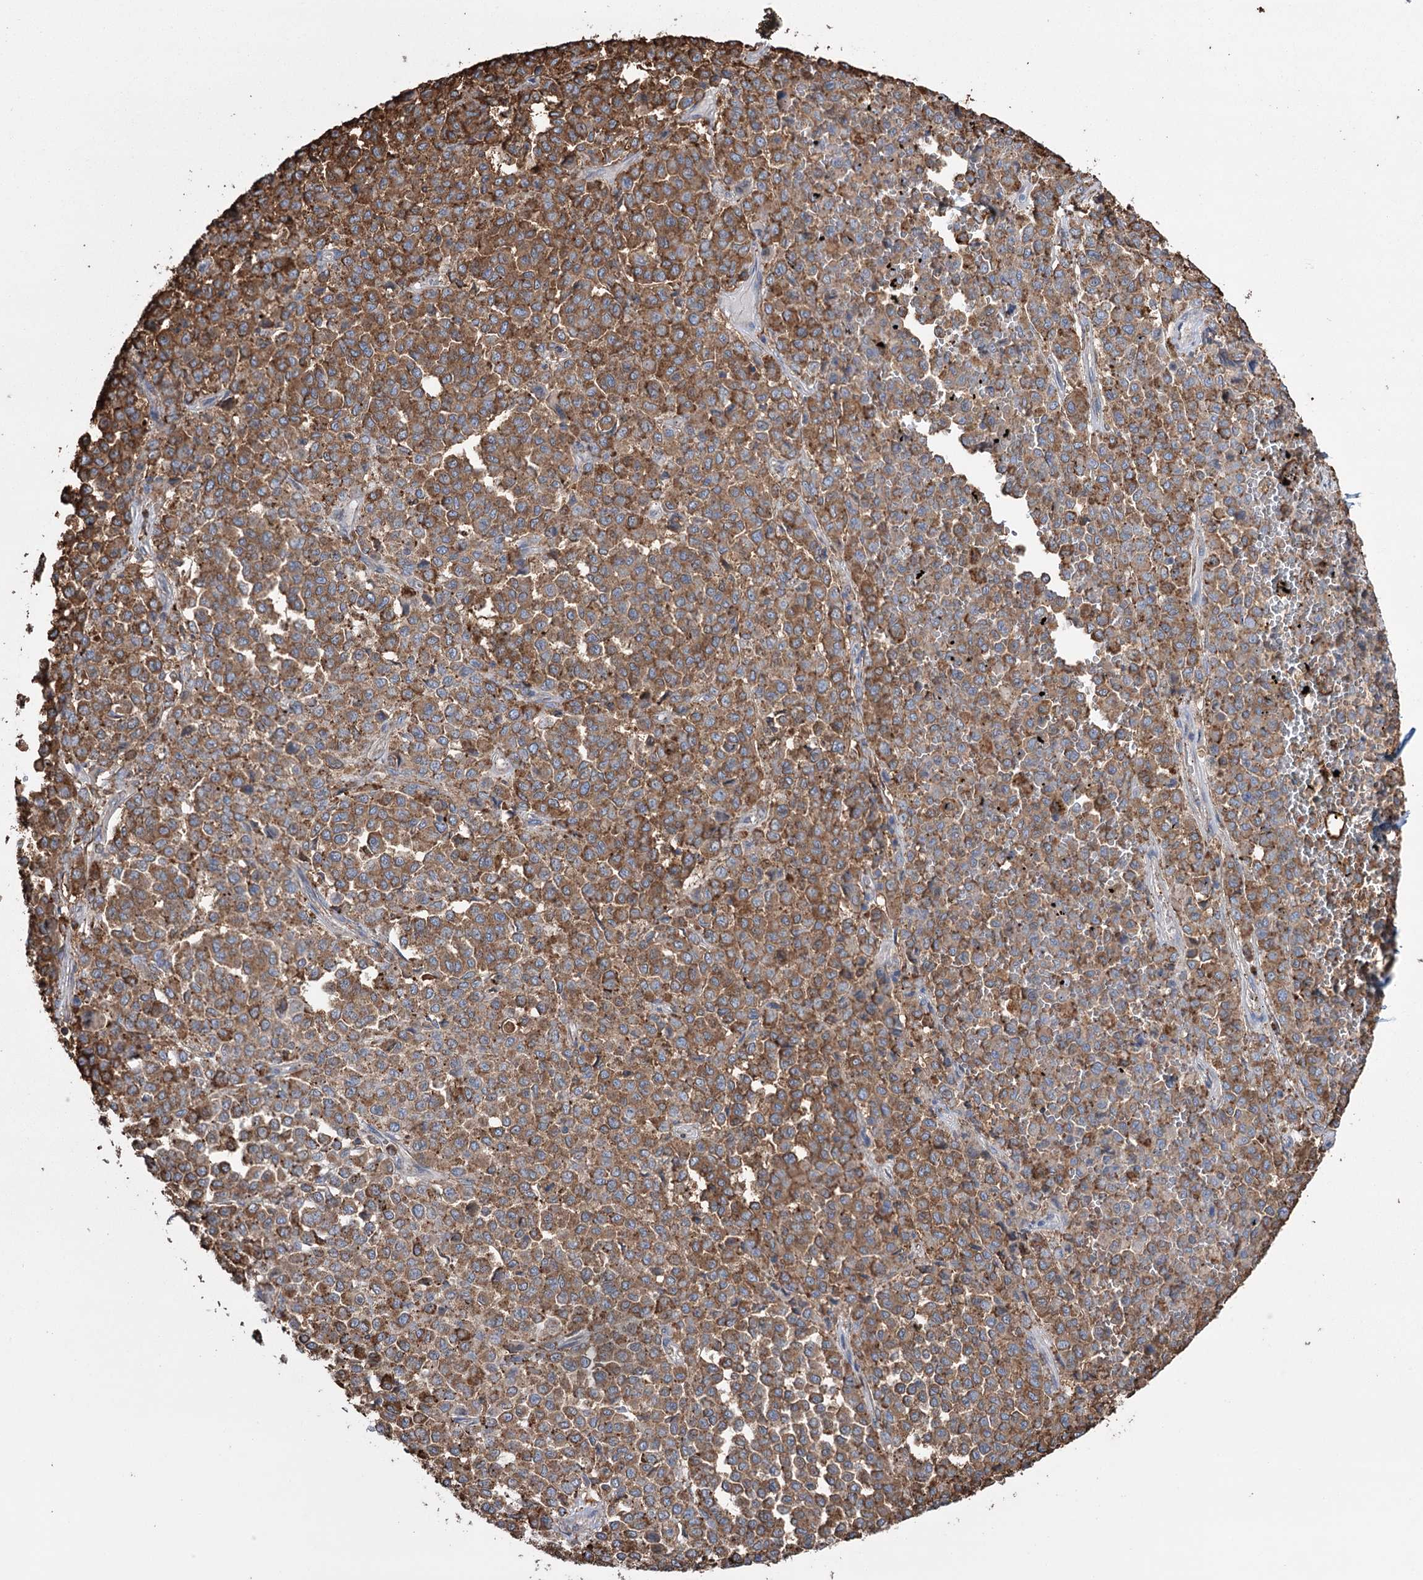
{"staining": {"intensity": "moderate", "quantity": ">75%", "location": "cytoplasmic/membranous"}, "tissue": "melanoma", "cell_type": "Tumor cells", "image_type": "cancer", "snomed": [{"axis": "morphology", "description": "Malignant melanoma, Metastatic site"}, {"axis": "topography", "description": "Pancreas"}], "caption": "Protein staining of malignant melanoma (metastatic site) tissue displays moderate cytoplasmic/membranous positivity in approximately >75% of tumor cells.", "gene": "TRIM71", "patient": {"sex": "female", "age": 30}}